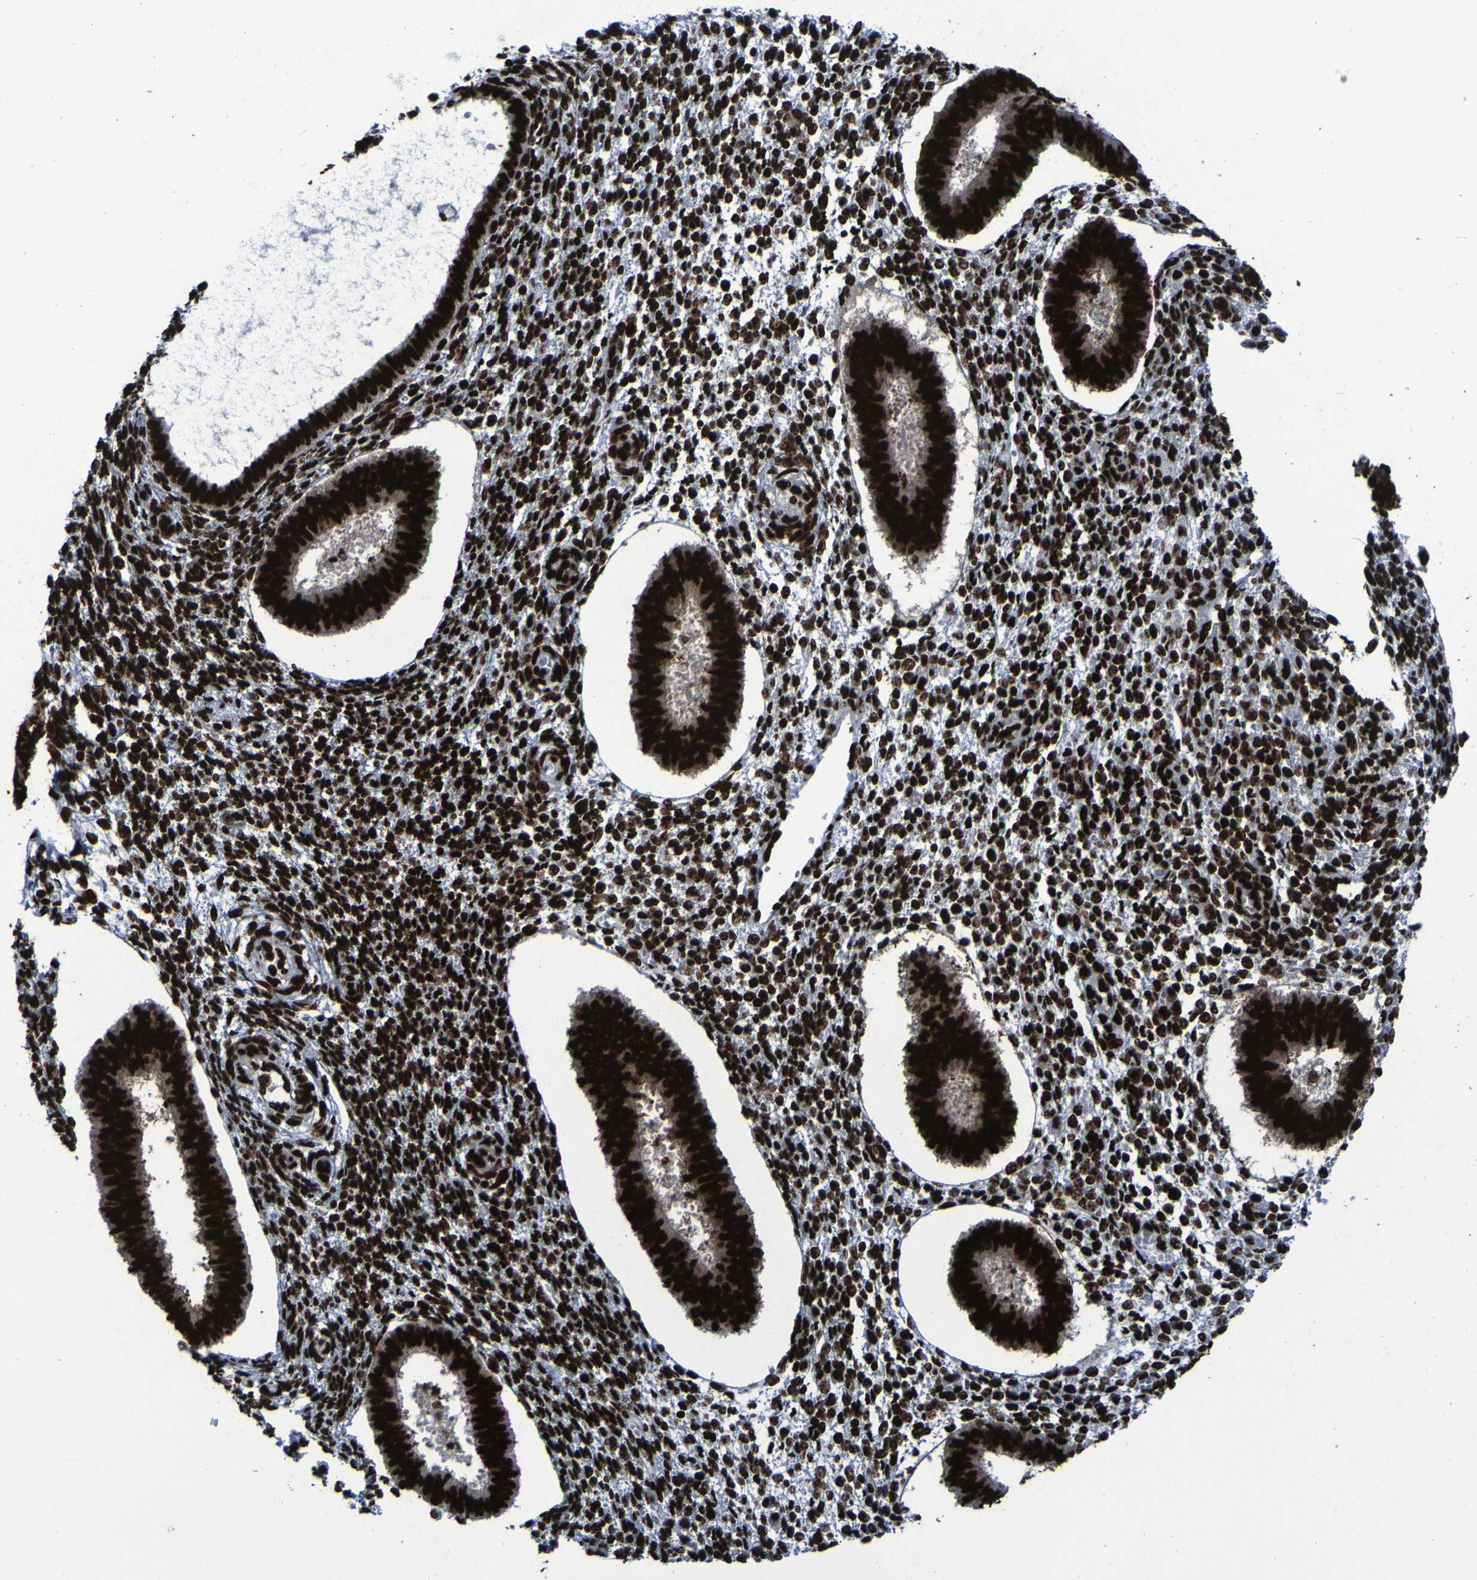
{"staining": {"intensity": "strong", "quantity": ">75%", "location": "nuclear"}, "tissue": "endometrium", "cell_type": "Cells in endometrial stroma", "image_type": "normal", "snomed": [{"axis": "morphology", "description": "Normal tissue, NOS"}, {"axis": "topography", "description": "Endometrium"}], "caption": "Immunohistochemical staining of unremarkable human endometrium reveals high levels of strong nuclear expression in about >75% of cells in endometrial stroma. (Stains: DAB (3,3'-diaminobenzidine) in brown, nuclei in blue, Microscopy: brightfield microscopy at high magnification).", "gene": "NPM1", "patient": {"sex": "female", "age": 35}}